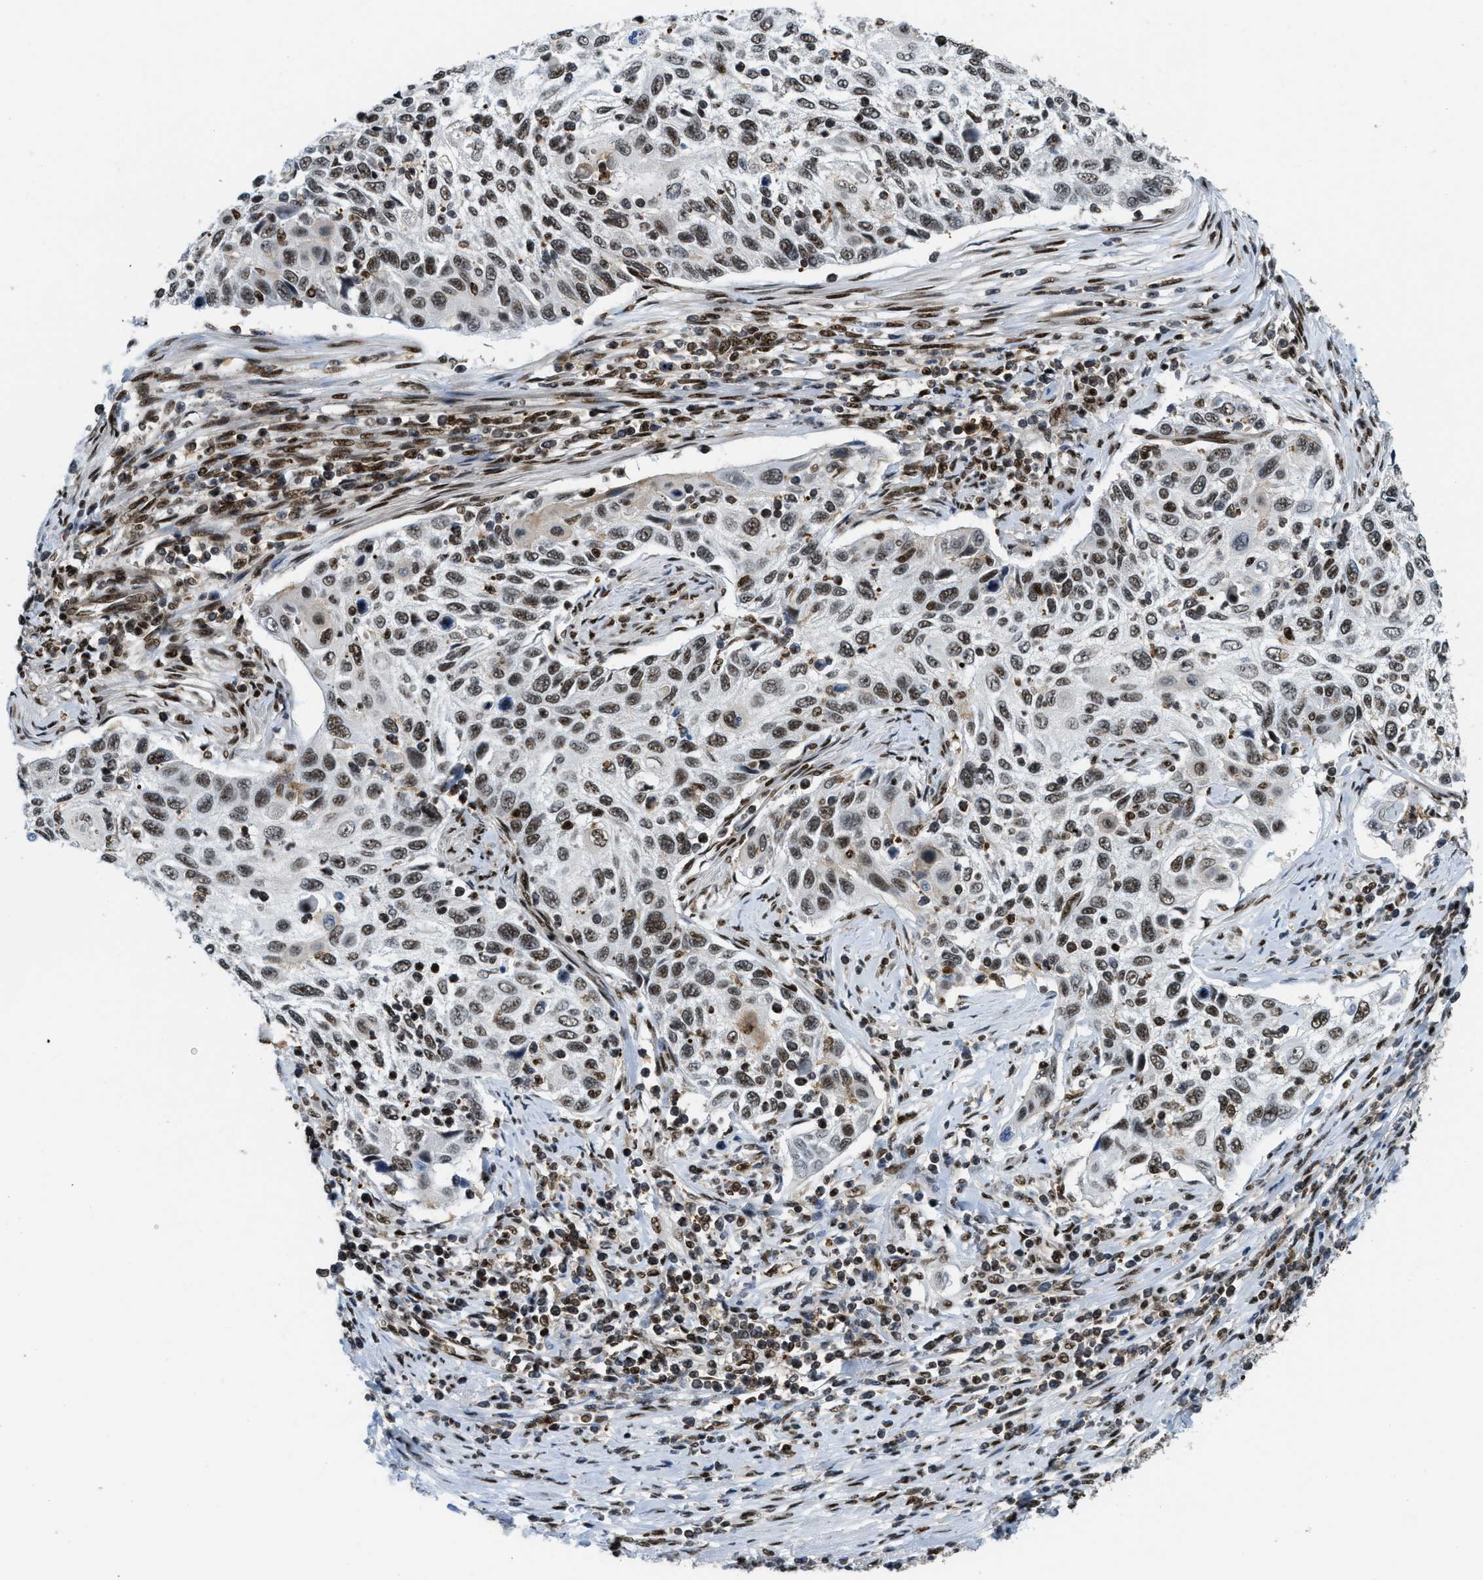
{"staining": {"intensity": "weak", "quantity": "25%-75%", "location": "nuclear"}, "tissue": "cervical cancer", "cell_type": "Tumor cells", "image_type": "cancer", "snomed": [{"axis": "morphology", "description": "Squamous cell carcinoma, NOS"}, {"axis": "topography", "description": "Cervix"}], "caption": "The histopathology image demonstrates staining of squamous cell carcinoma (cervical), revealing weak nuclear protein expression (brown color) within tumor cells.", "gene": "NUMA1", "patient": {"sex": "female", "age": 70}}